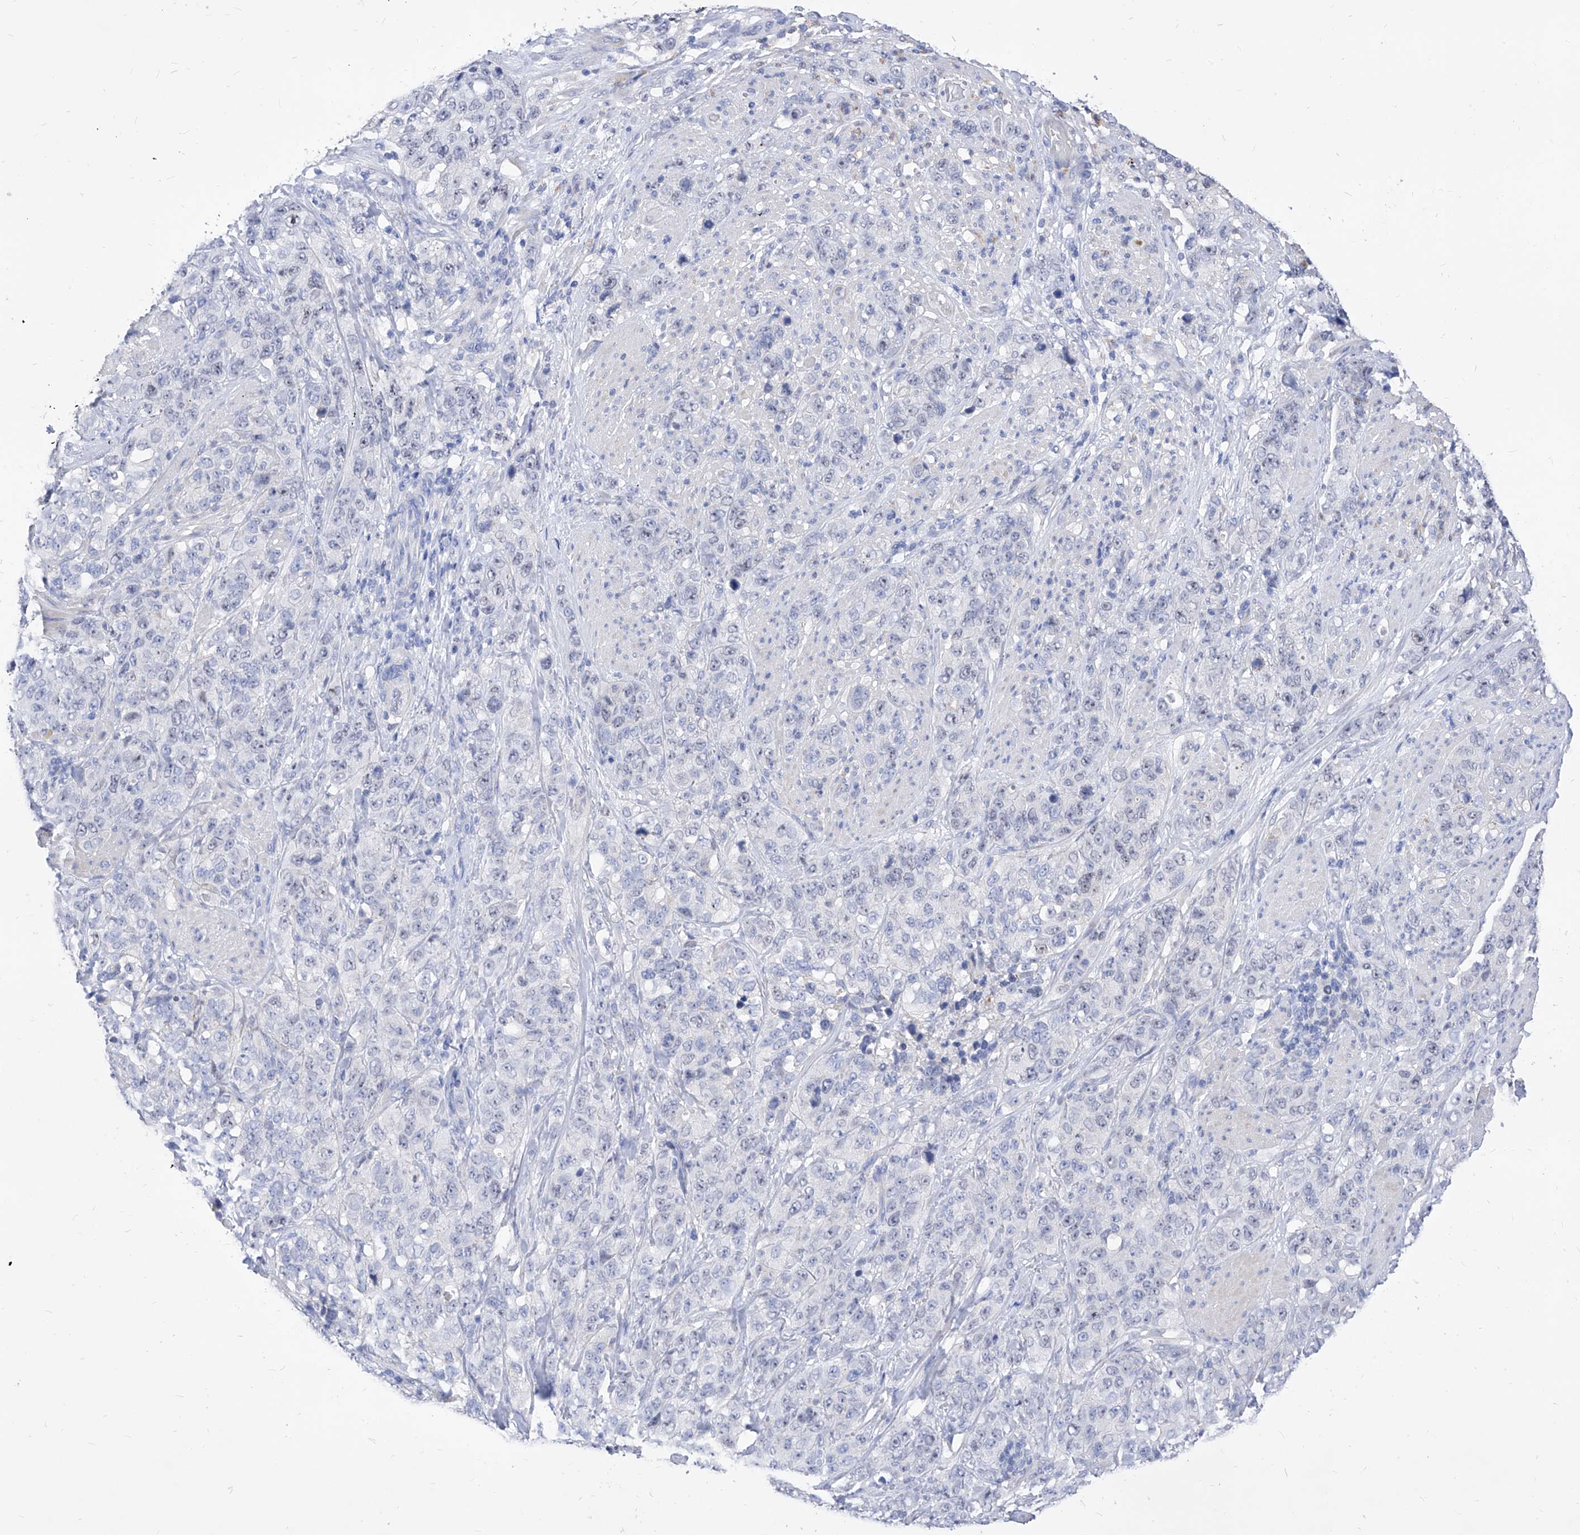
{"staining": {"intensity": "negative", "quantity": "none", "location": "none"}, "tissue": "stomach cancer", "cell_type": "Tumor cells", "image_type": "cancer", "snomed": [{"axis": "morphology", "description": "Adenocarcinoma, NOS"}, {"axis": "topography", "description": "Stomach"}], "caption": "This is an immunohistochemistry (IHC) photomicrograph of human stomach cancer (adenocarcinoma). There is no staining in tumor cells.", "gene": "VAX1", "patient": {"sex": "male", "age": 48}}